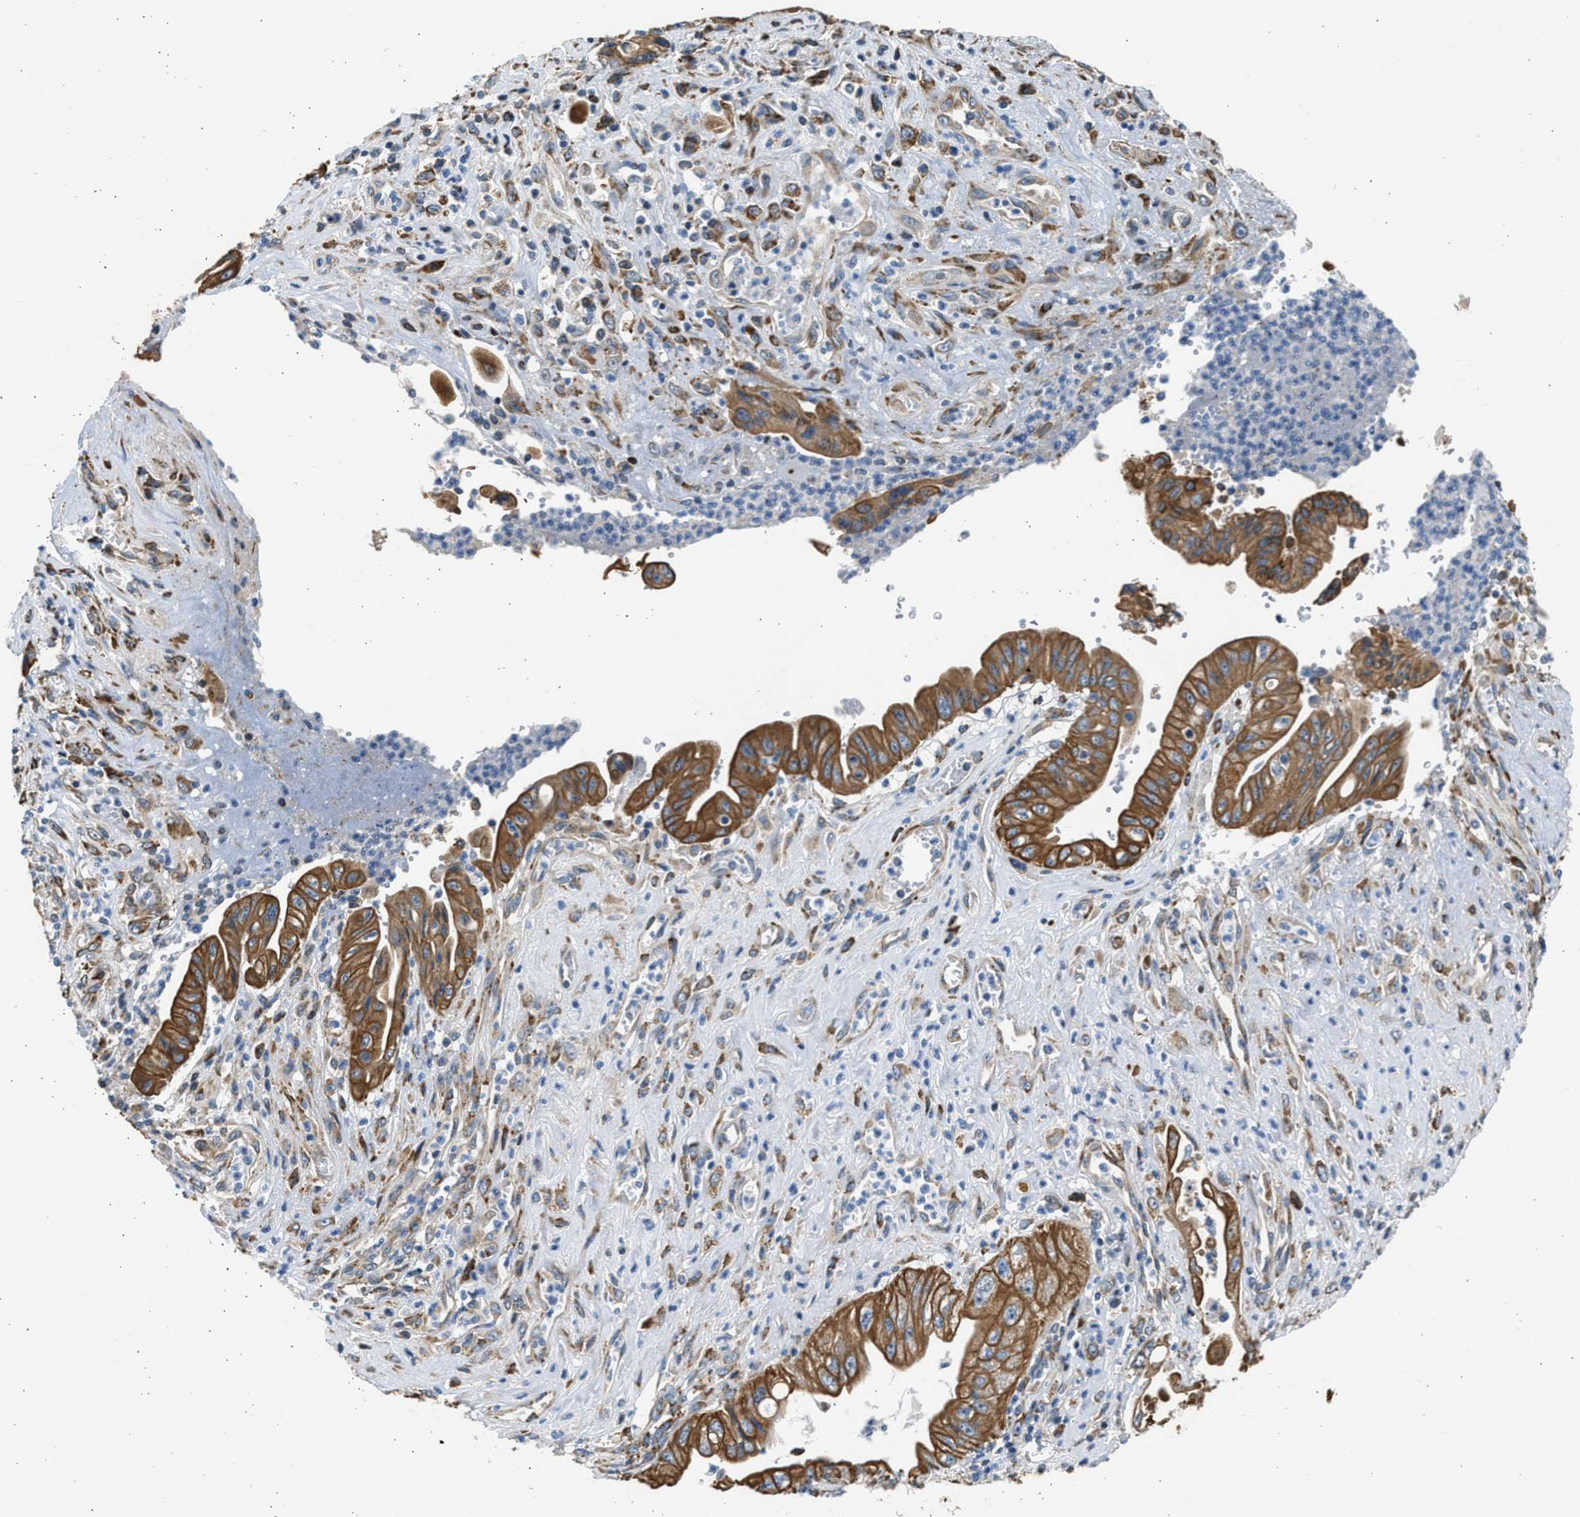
{"staining": {"intensity": "moderate", "quantity": ">75%", "location": "cytoplasmic/membranous"}, "tissue": "pancreatic cancer", "cell_type": "Tumor cells", "image_type": "cancer", "snomed": [{"axis": "morphology", "description": "Adenocarcinoma, NOS"}, {"axis": "topography", "description": "Pancreas"}], "caption": "IHC photomicrograph of neoplastic tissue: pancreatic adenocarcinoma stained using immunohistochemistry shows medium levels of moderate protein expression localized specifically in the cytoplasmic/membranous of tumor cells, appearing as a cytoplasmic/membranous brown color.", "gene": "PLD2", "patient": {"sex": "female", "age": 73}}